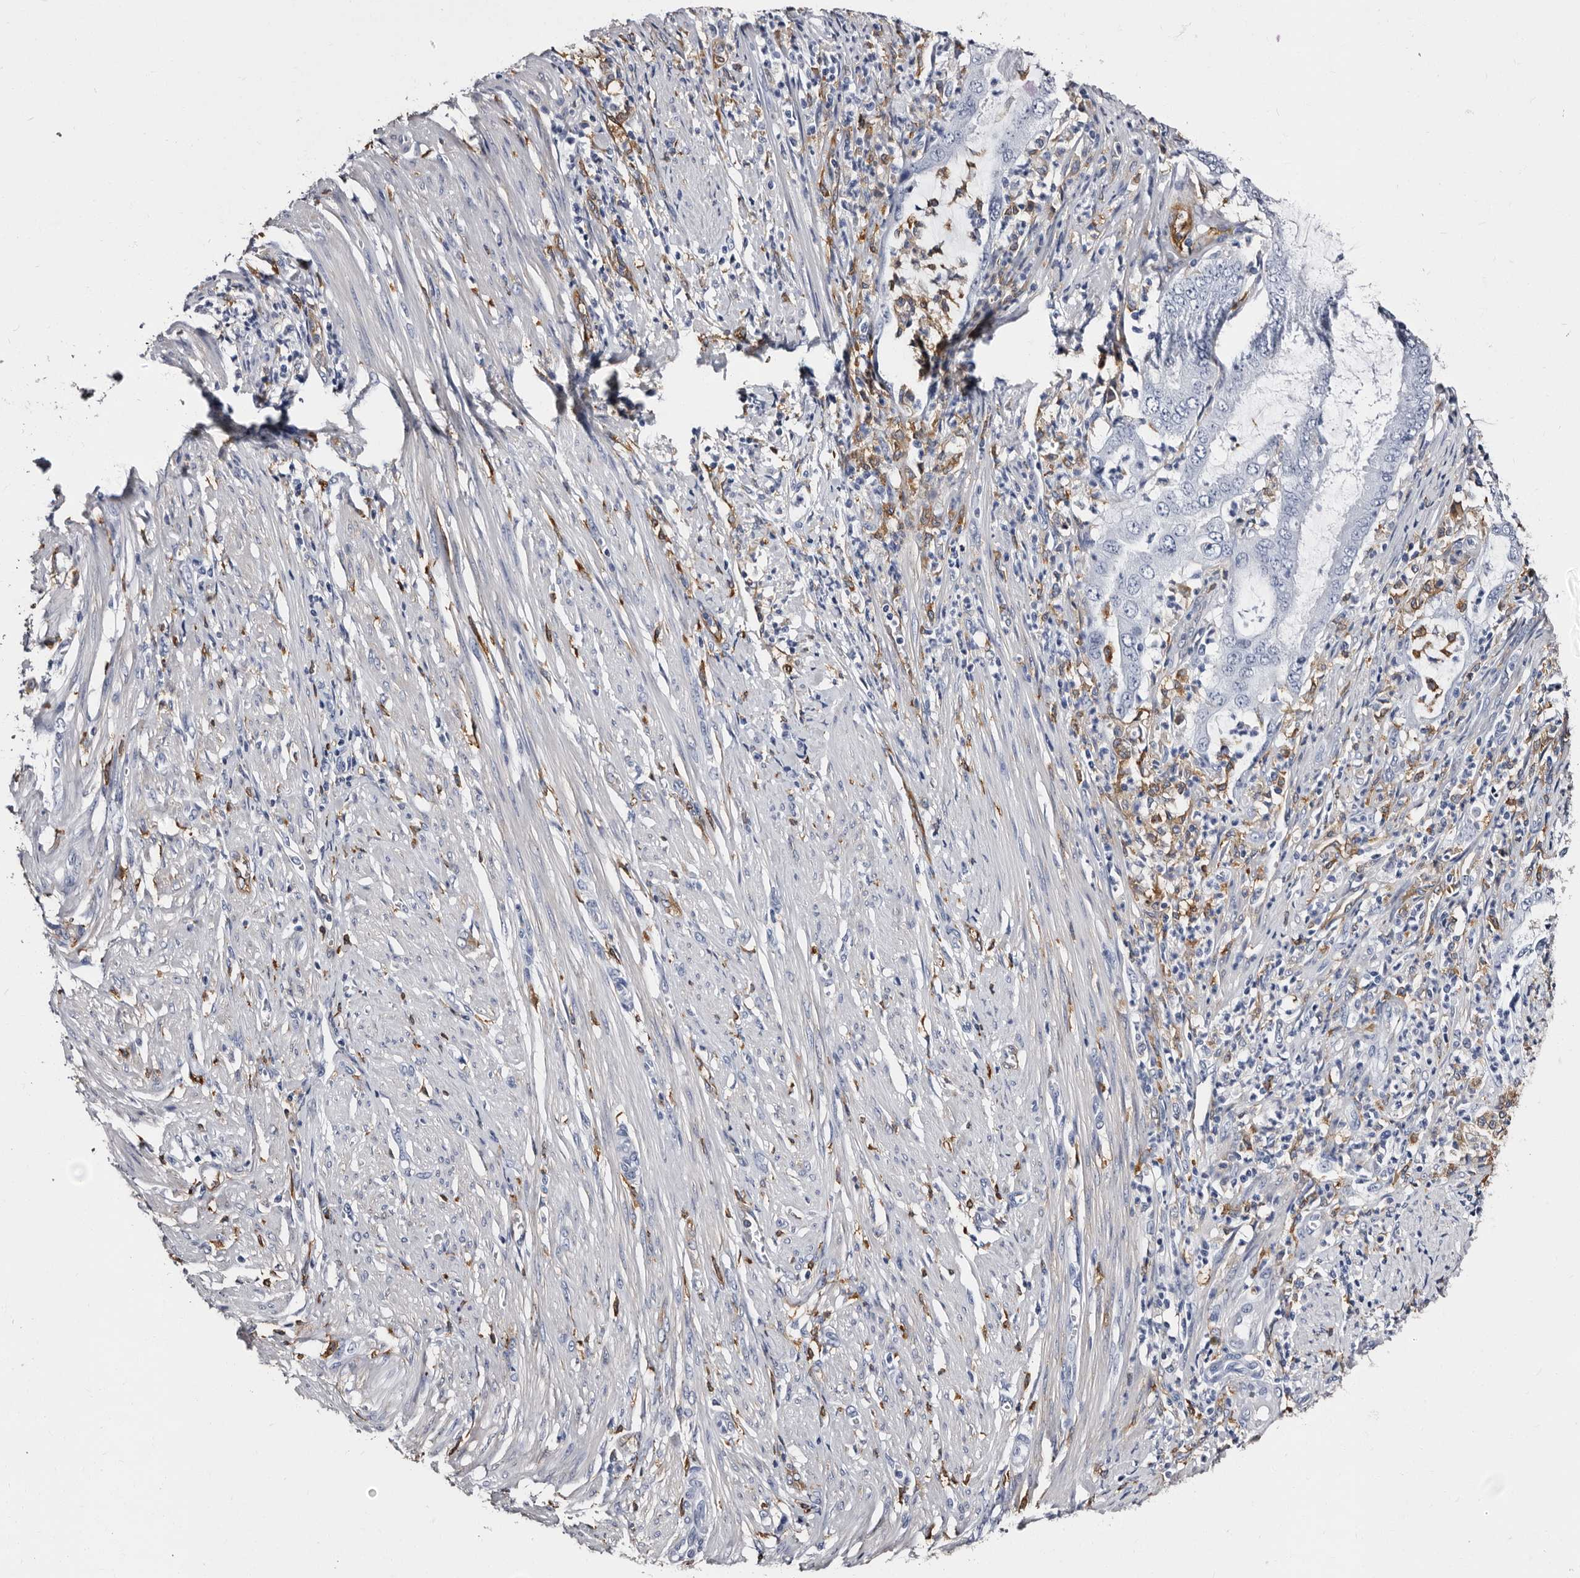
{"staining": {"intensity": "negative", "quantity": "none", "location": "none"}, "tissue": "endometrial cancer", "cell_type": "Tumor cells", "image_type": "cancer", "snomed": [{"axis": "morphology", "description": "Adenocarcinoma, NOS"}, {"axis": "topography", "description": "Endometrium"}], "caption": "Endometrial adenocarcinoma was stained to show a protein in brown. There is no significant positivity in tumor cells.", "gene": "EPB41L3", "patient": {"sex": "female", "age": 51}}